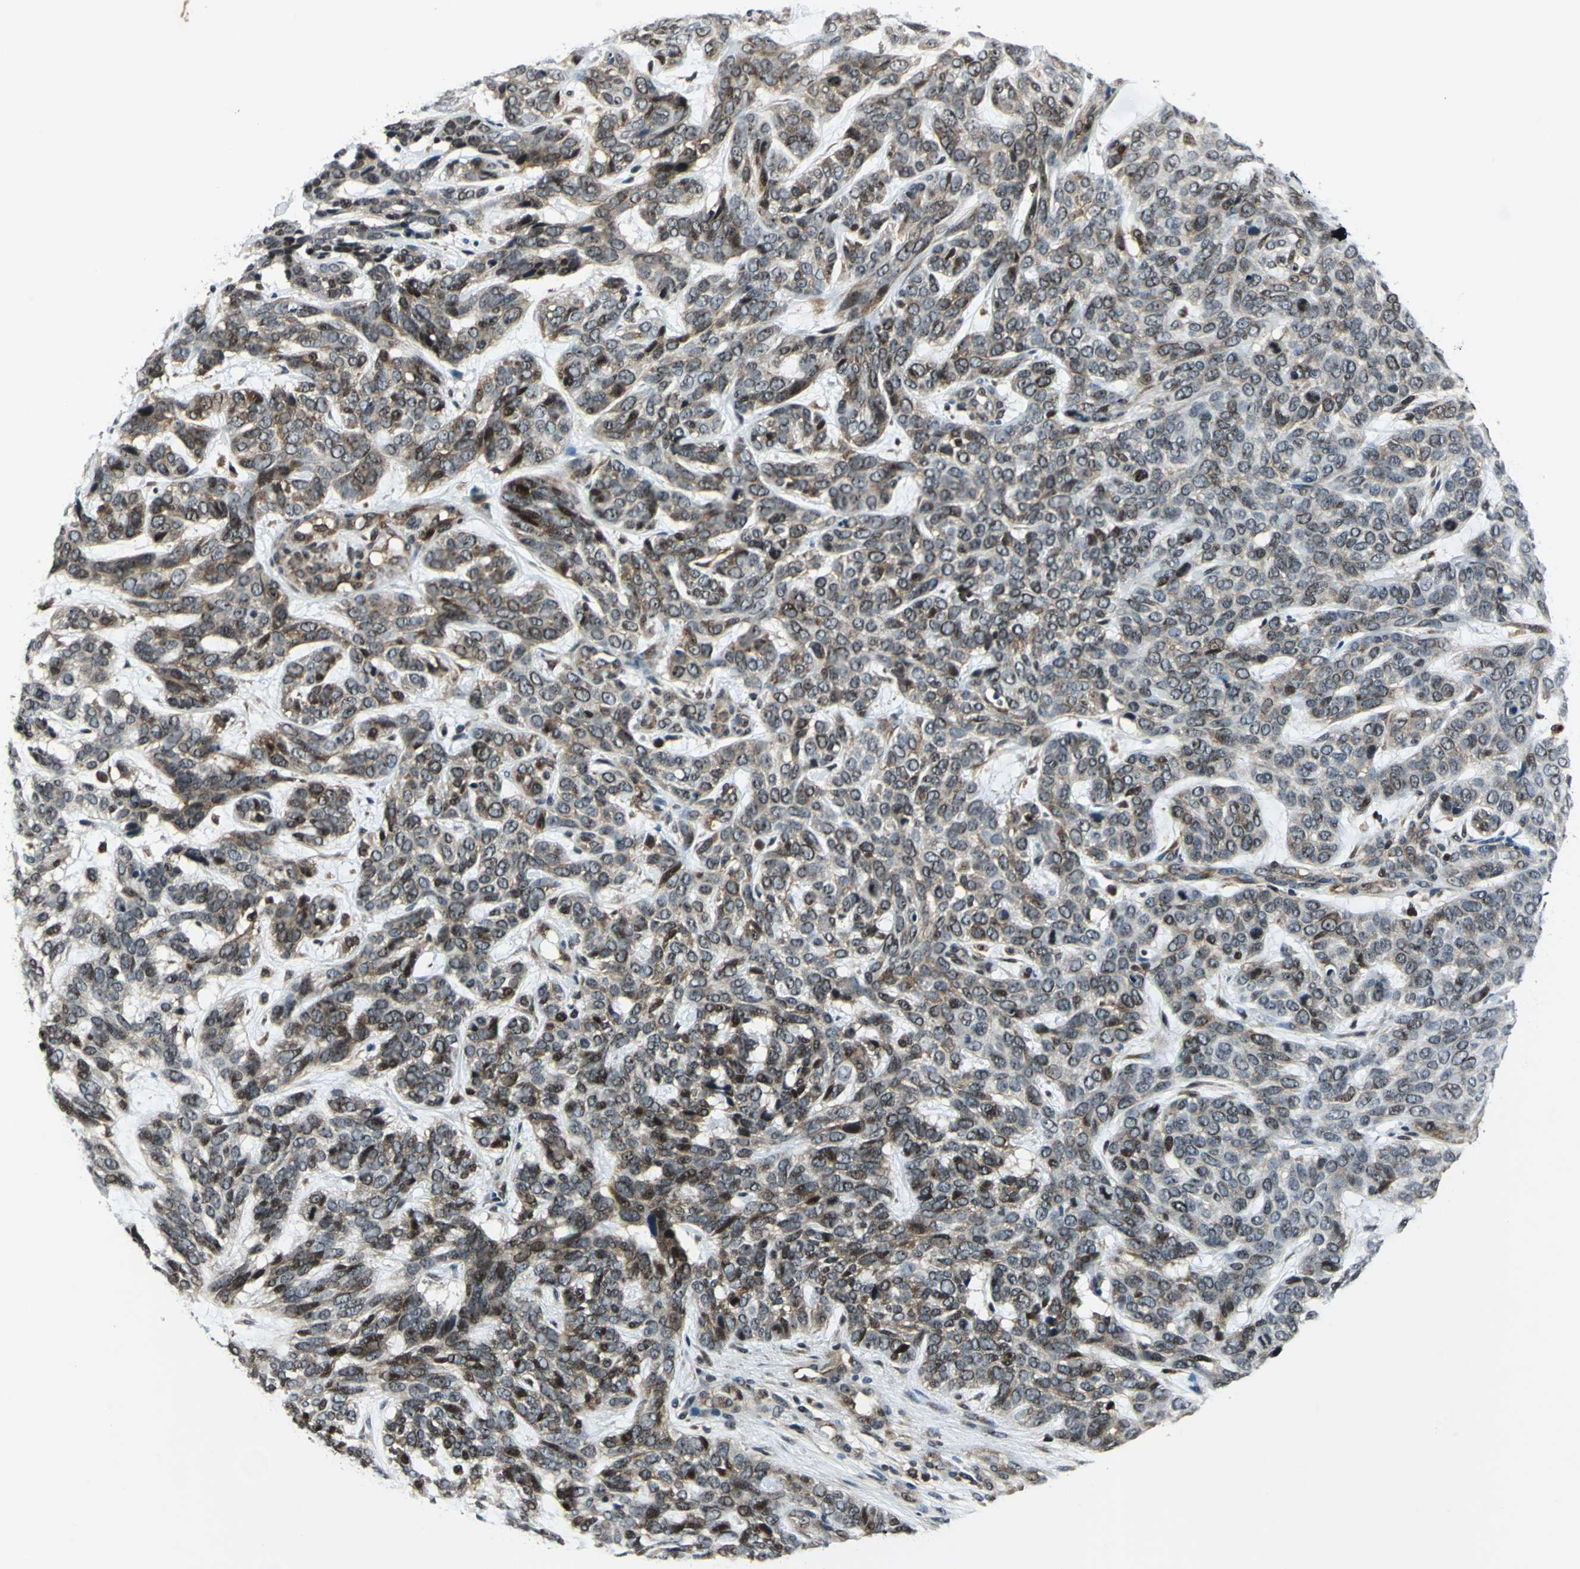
{"staining": {"intensity": "strong", "quantity": "25%-75%", "location": "nuclear"}, "tissue": "skin cancer", "cell_type": "Tumor cells", "image_type": "cancer", "snomed": [{"axis": "morphology", "description": "Basal cell carcinoma"}, {"axis": "topography", "description": "Skin"}], "caption": "Skin basal cell carcinoma stained with IHC reveals strong nuclear staining in approximately 25%-75% of tumor cells. The staining is performed using DAB brown chromogen to label protein expression. The nuclei are counter-stained blue using hematoxylin.", "gene": "AATF", "patient": {"sex": "male", "age": 87}}